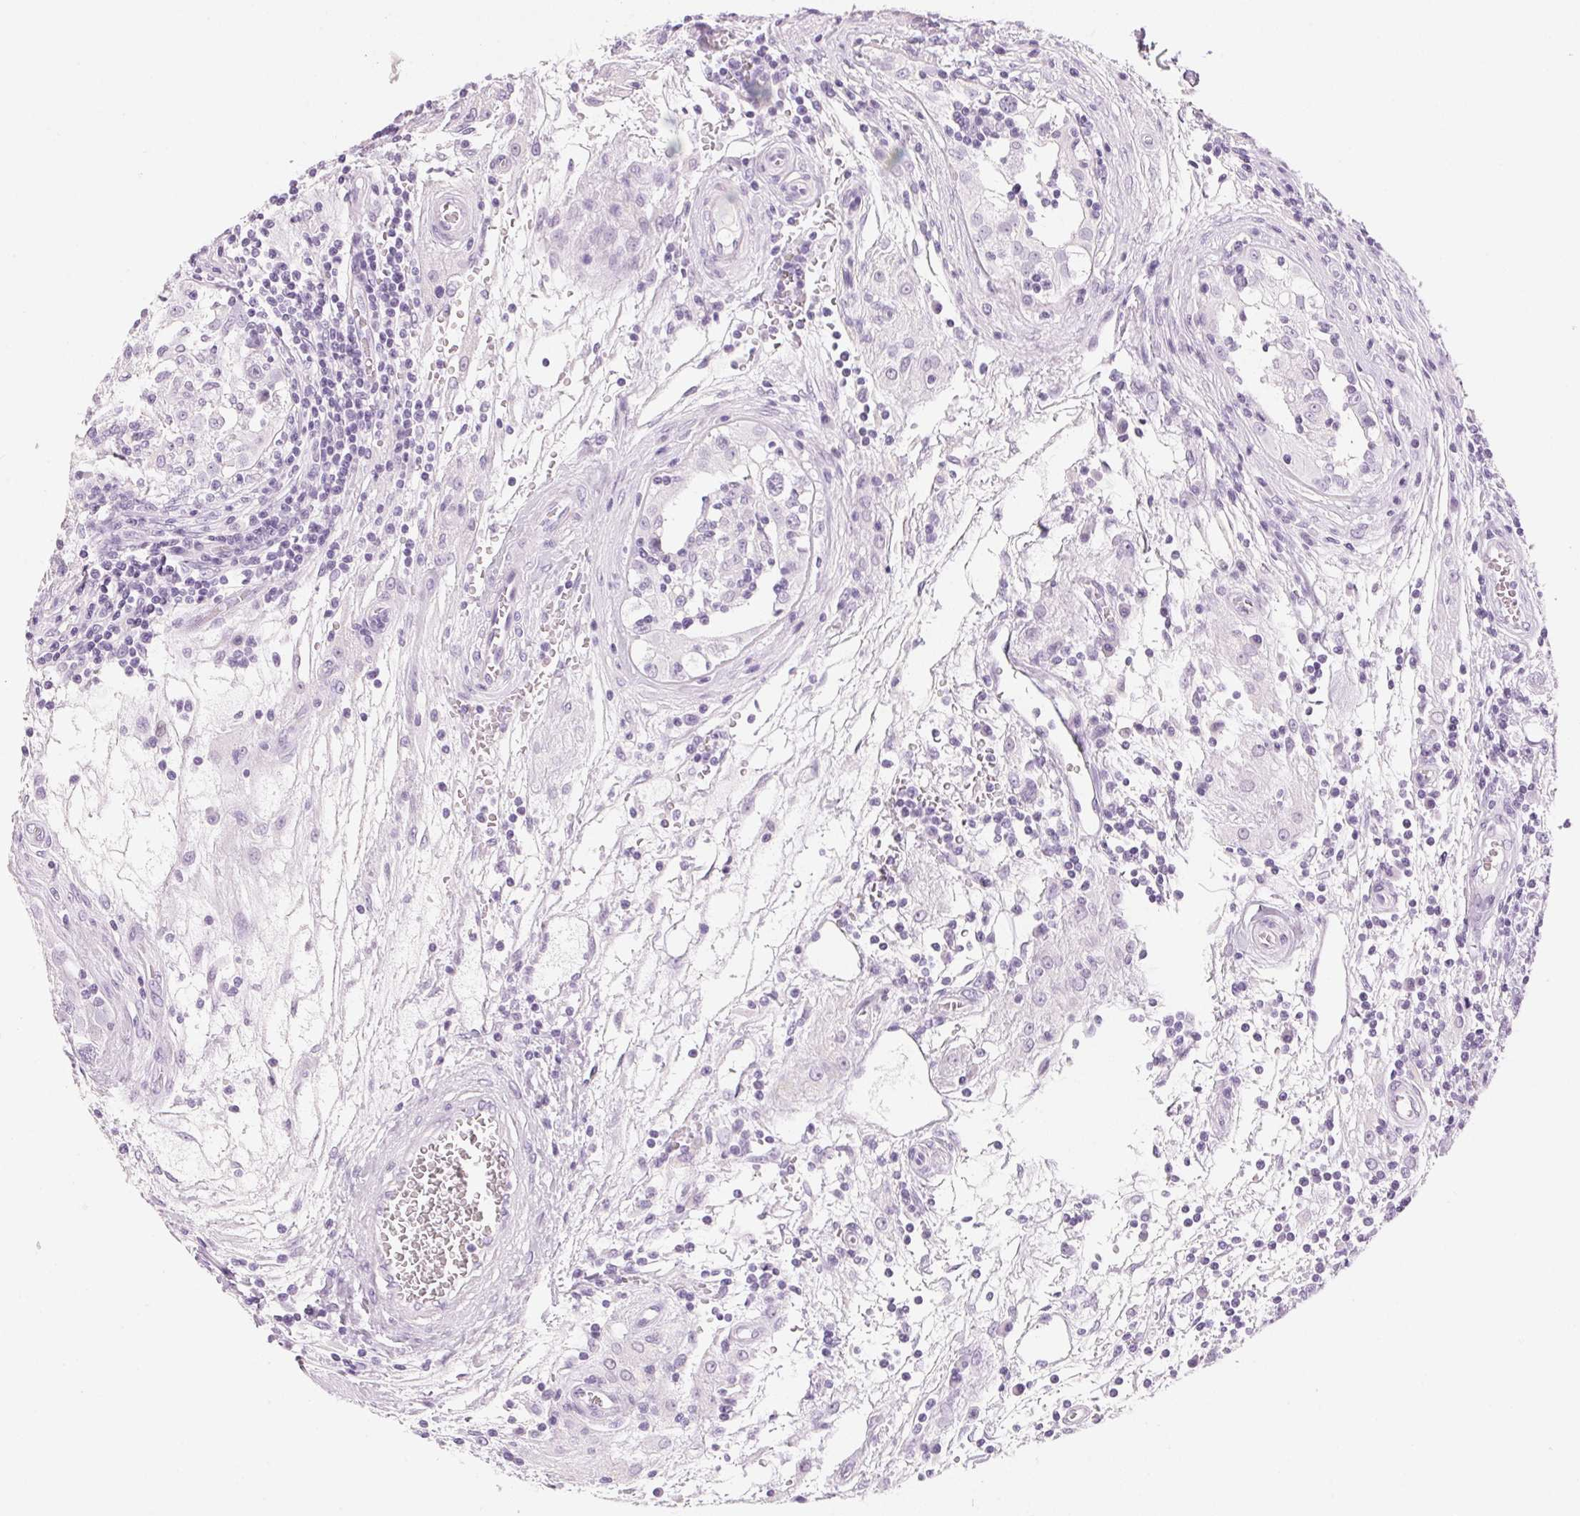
{"staining": {"intensity": "negative", "quantity": "none", "location": "none"}, "tissue": "testis cancer", "cell_type": "Tumor cells", "image_type": "cancer", "snomed": [{"axis": "morphology", "description": "Seminoma, NOS"}, {"axis": "topography", "description": "Testis"}], "caption": "Immunohistochemistry (IHC) micrograph of human testis cancer stained for a protein (brown), which displays no expression in tumor cells.", "gene": "IGFBP1", "patient": {"sex": "male", "age": 31}}